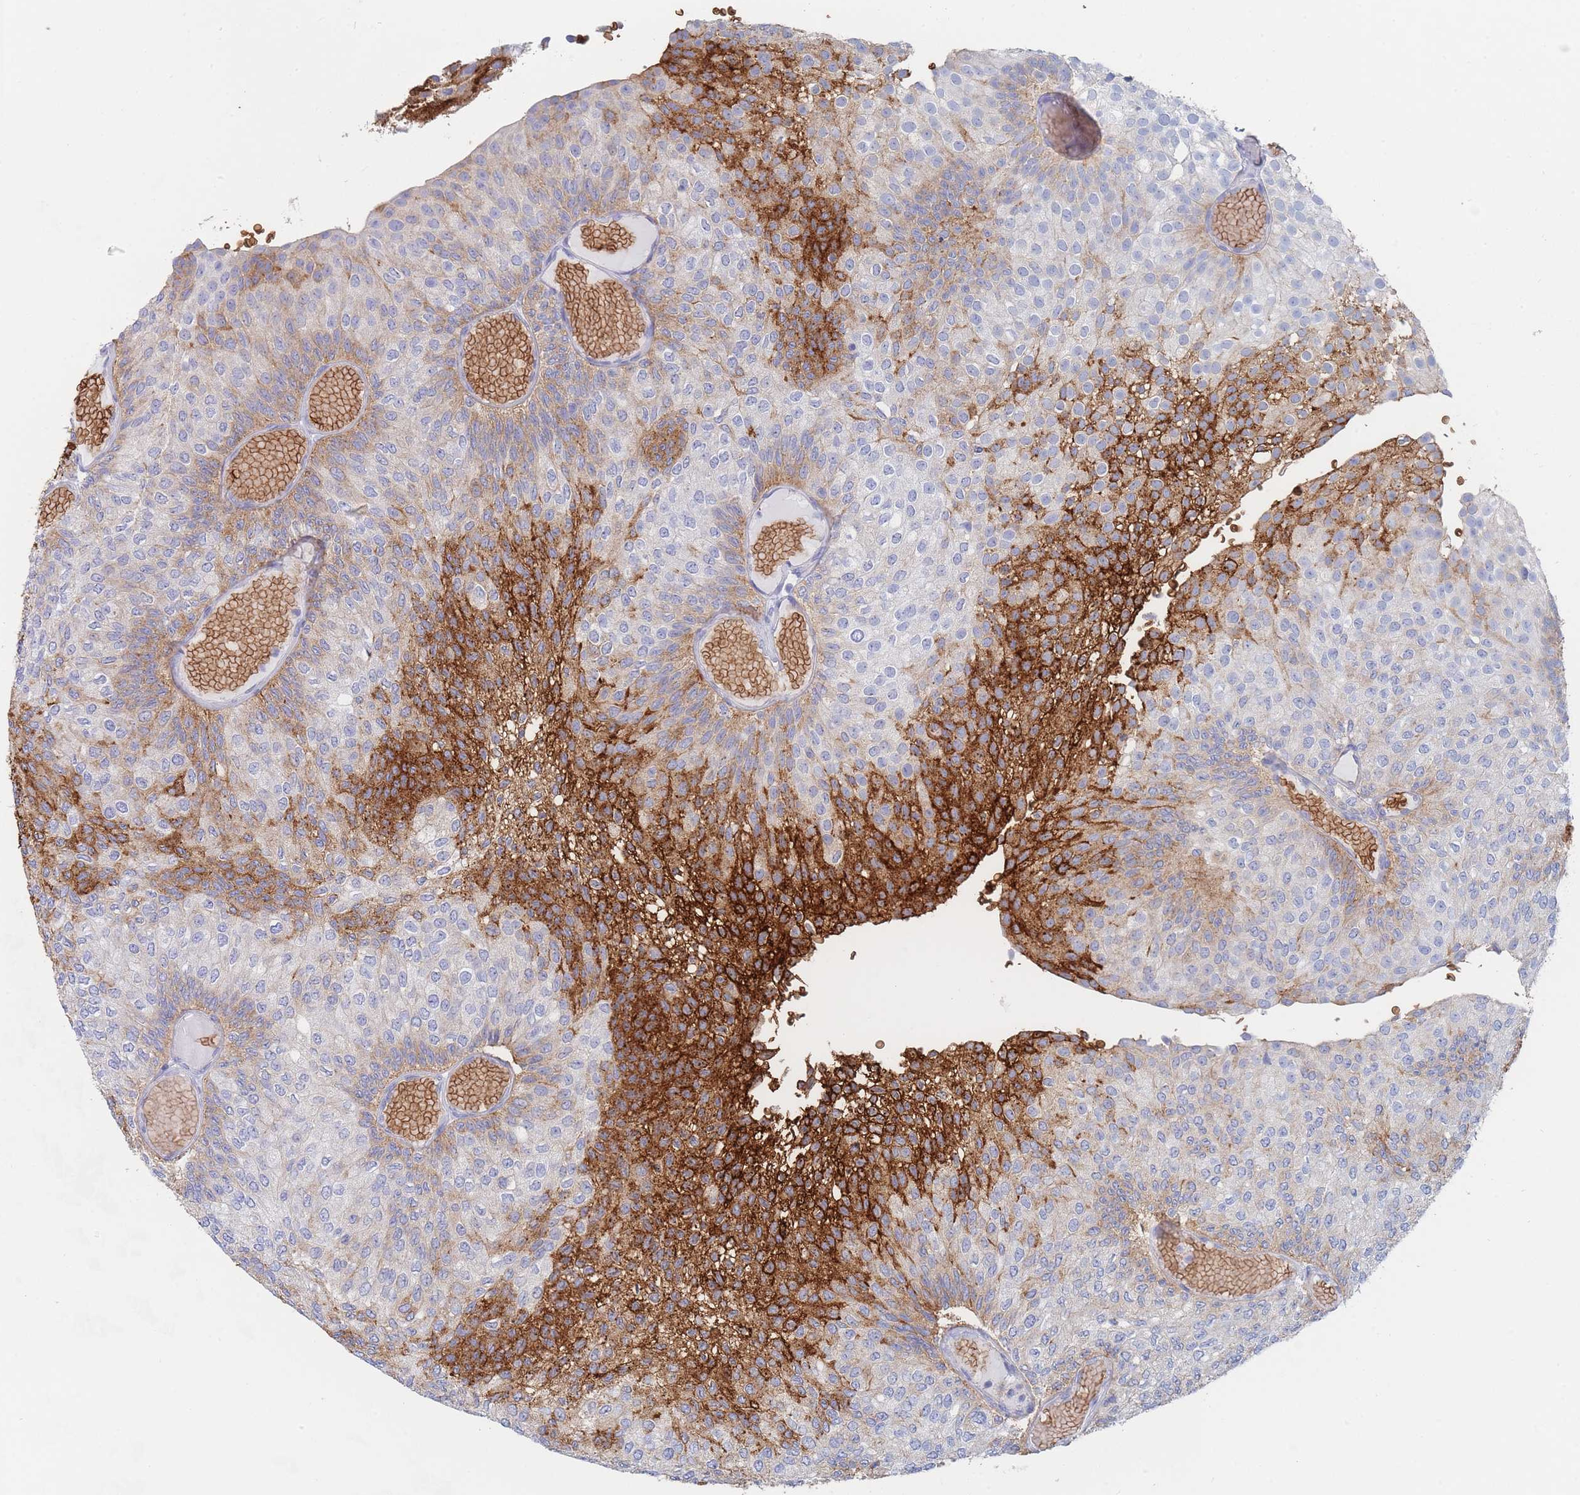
{"staining": {"intensity": "strong", "quantity": "25%-75%", "location": "cytoplasmic/membranous"}, "tissue": "urothelial cancer", "cell_type": "Tumor cells", "image_type": "cancer", "snomed": [{"axis": "morphology", "description": "Urothelial carcinoma, Low grade"}, {"axis": "topography", "description": "Urinary bladder"}], "caption": "The immunohistochemical stain labels strong cytoplasmic/membranous staining in tumor cells of urothelial carcinoma (low-grade) tissue. The staining was performed using DAB (3,3'-diaminobenzidine) to visualize the protein expression in brown, while the nuclei were stained in blue with hematoxylin (Magnification: 20x).", "gene": "SLC2A1", "patient": {"sex": "male", "age": 78}}